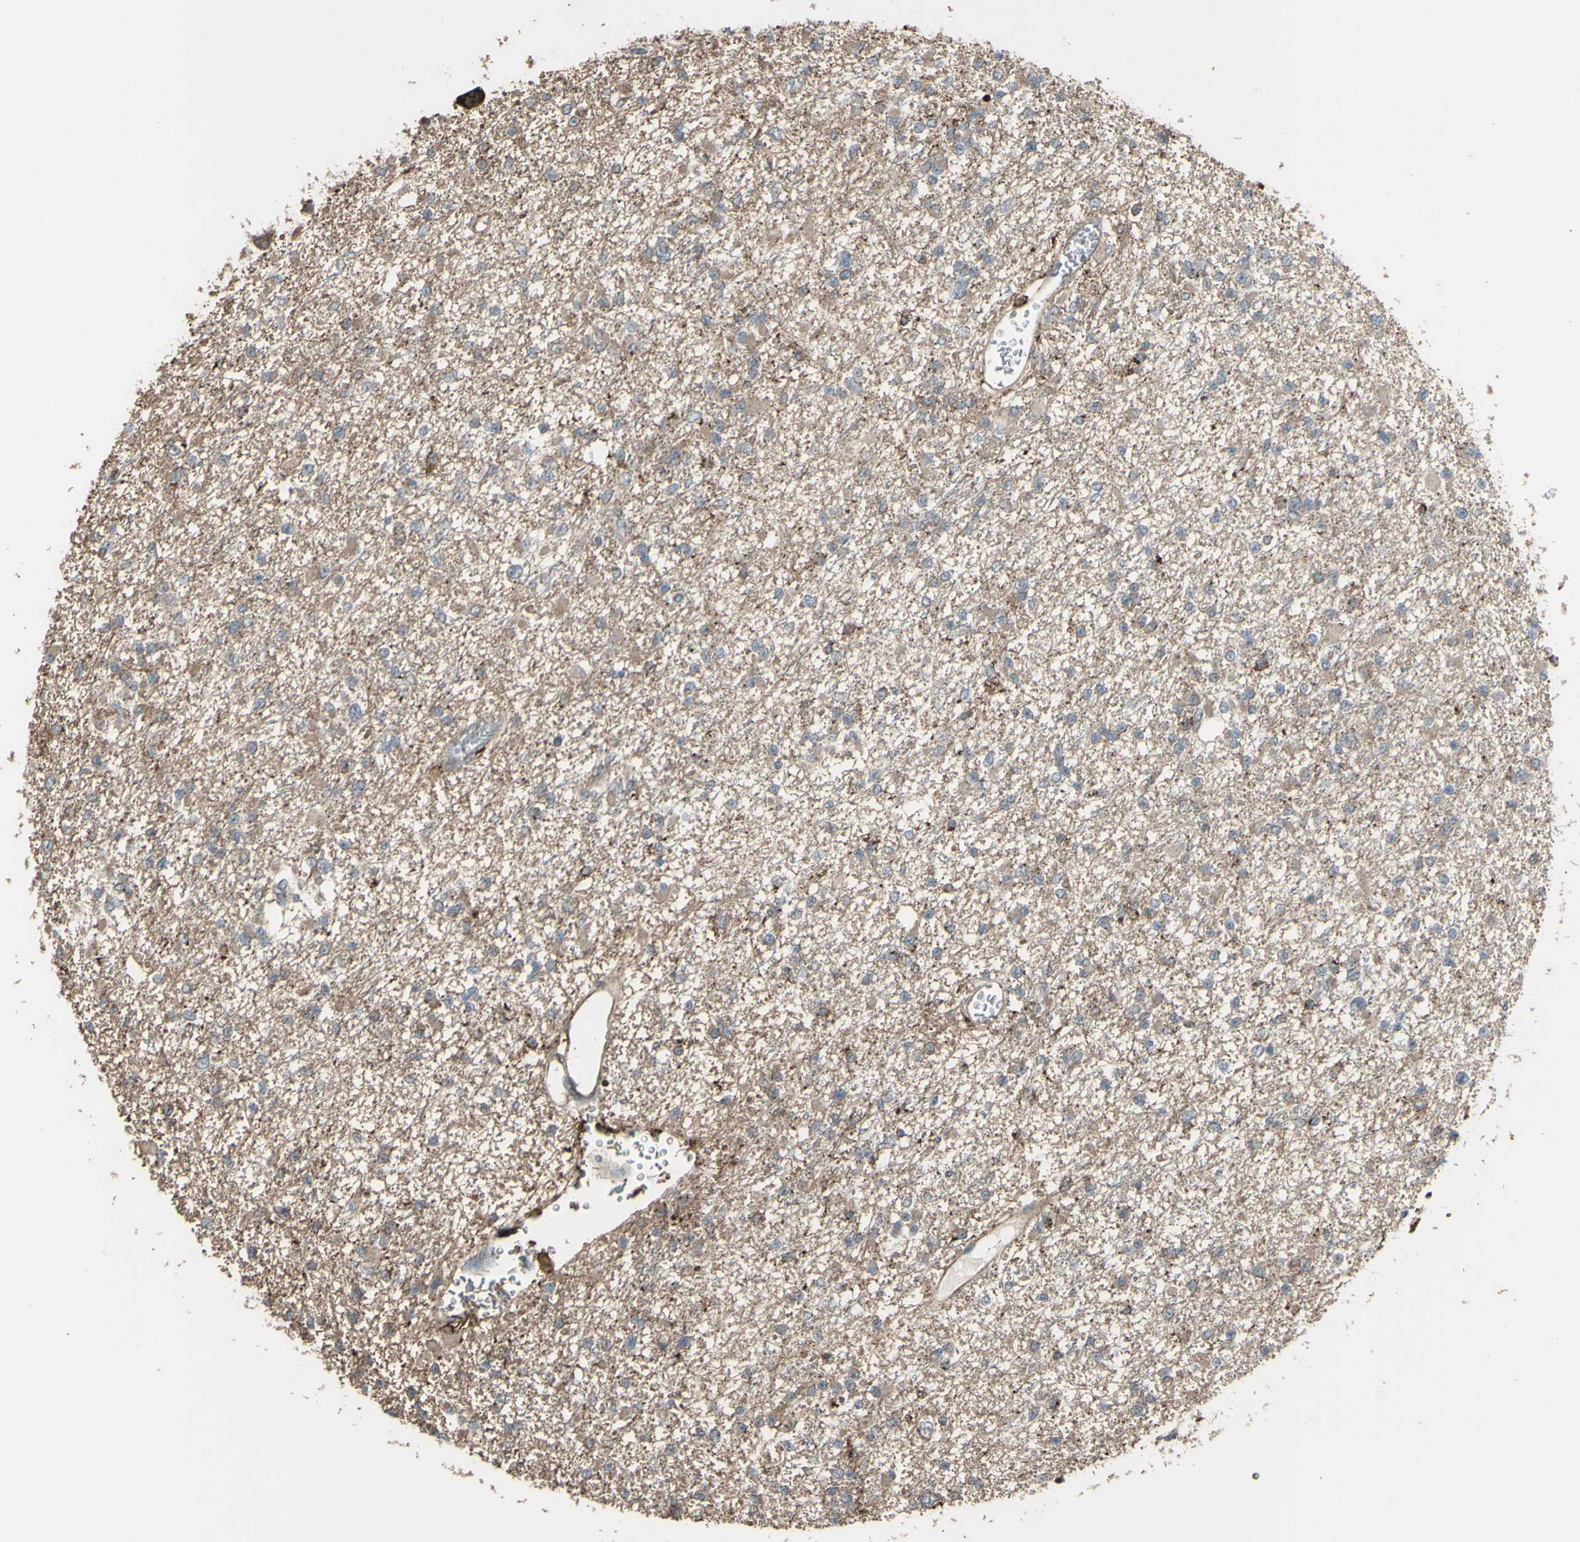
{"staining": {"intensity": "weak", "quantity": "25%-75%", "location": "cytoplasmic/membranous"}, "tissue": "glioma", "cell_type": "Tumor cells", "image_type": "cancer", "snomed": [{"axis": "morphology", "description": "Glioma, malignant, Low grade"}, {"axis": "topography", "description": "Brain"}], "caption": "An immunohistochemistry (IHC) histopathology image of tumor tissue is shown. Protein staining in brown labels weak cytoplasmic/membranous positivity in glioma within tumor cells.", "gene": "SMO", "patient": {"sex": "female", "age": 22}}